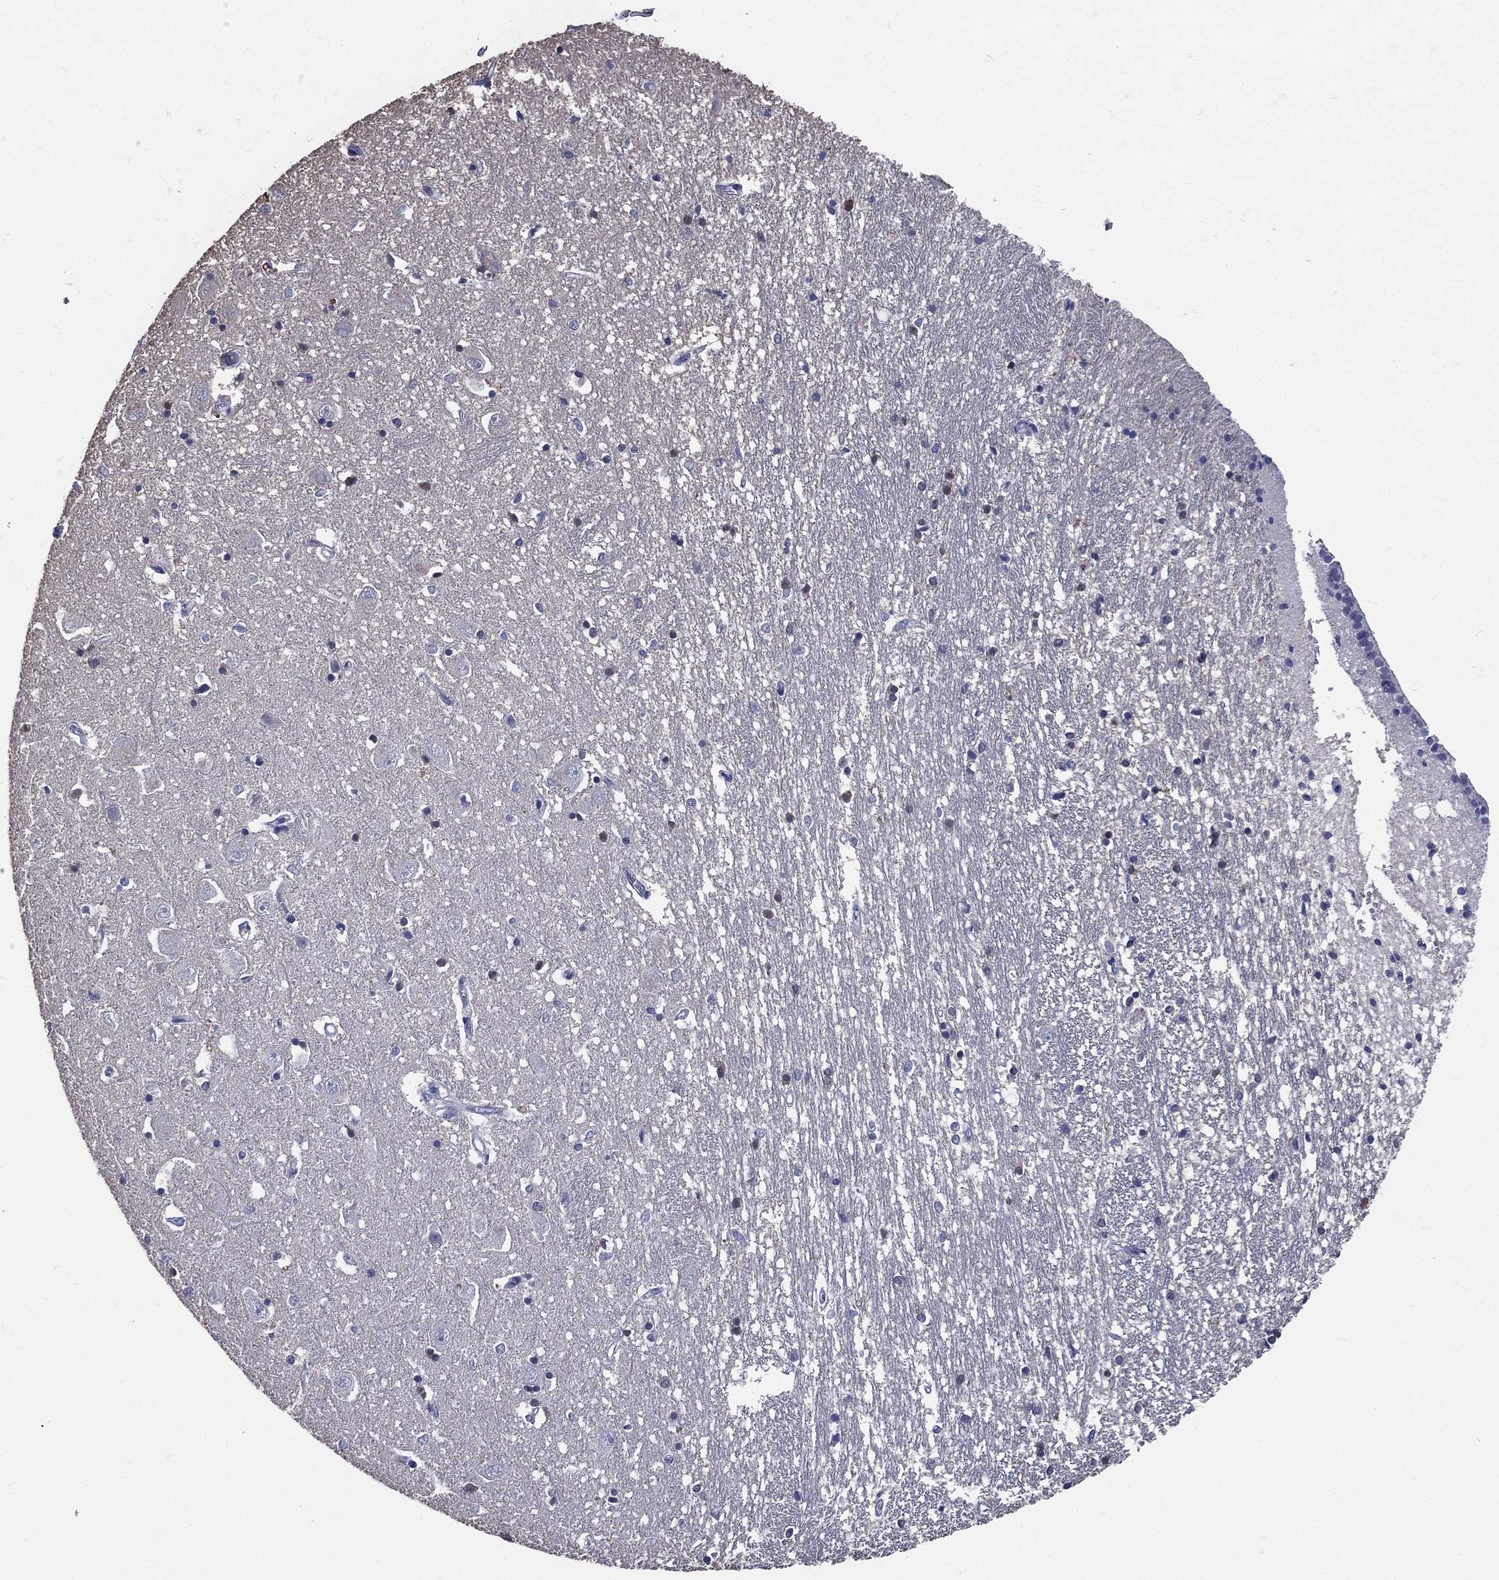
{"staining": {"intensity": "negative", "quantity": "none", "location": "none"}, "tissue": "caudate", "cell_type": "Glial cells", "image_type": "normal", "snomed": [{"axis": "morphology", "description": "Normal tissue, NOS"}, {"axis": "topography", "description": "Lateral ventricle wall"}], "caption": "DAB immunohistochemical staining of normal human caudate shows no significant positivity in glial cells. (DAB immunohistochemistry, high magnification).", "gene": "DPYS", "patient": {"sex": "male", "age": 54}}